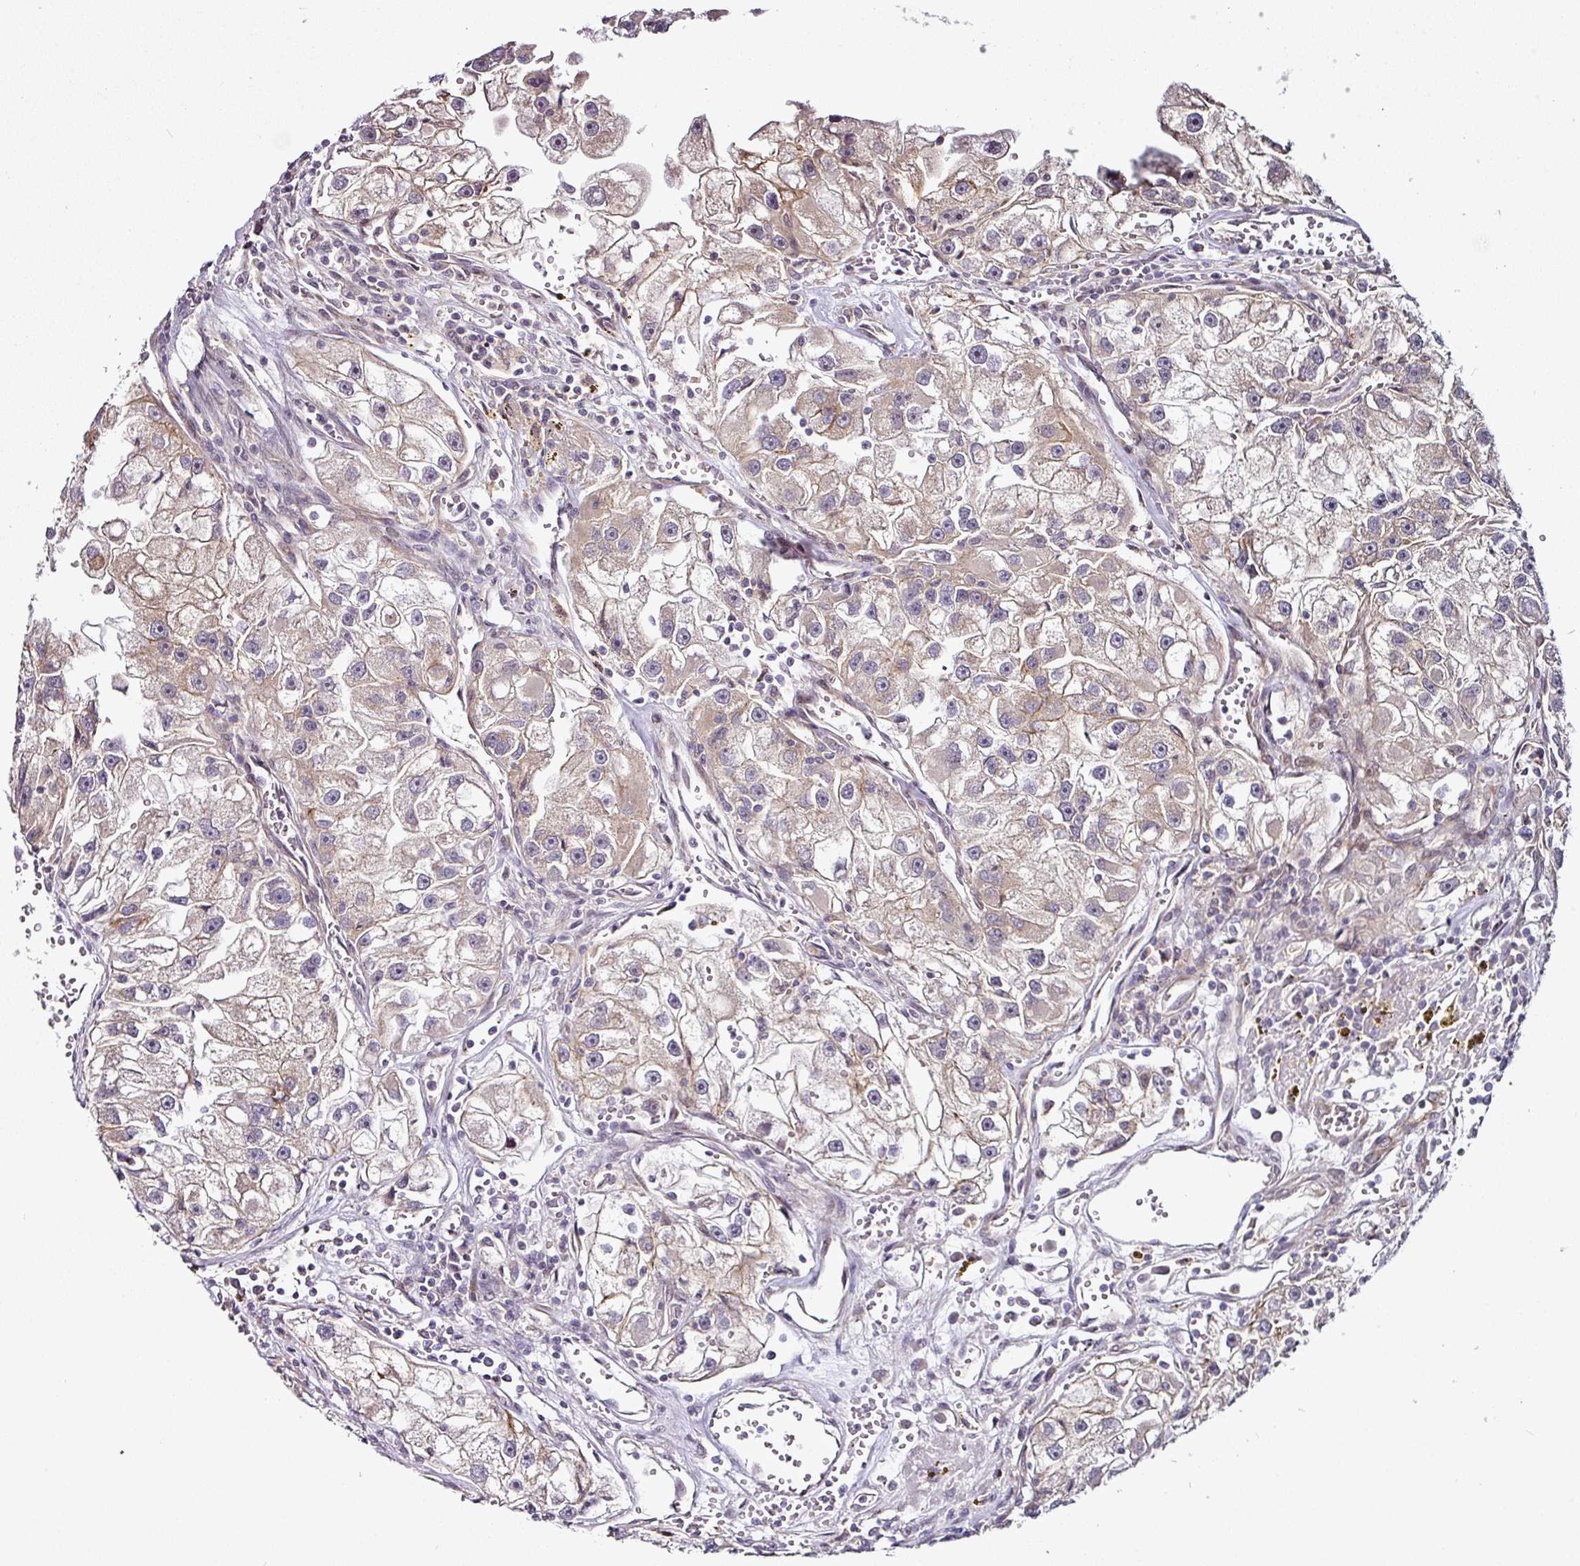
{"staining": {"intensity": "weak", "quantity": "25%-75%", "location": "cytoplasmic/membranous"}, "tissue": "renal cancer", "cell_type": "Tumor cells", "image_type": "cancer", "snomed": [{"axis": "morphology", "description": "Adenocarcinoma, NOS"}, {"axis": "topography", "description": "Kidney"}], "caption": "Weak cytoplasmic/membranous protein staining is appreciated in approximately 25%-75% of tumor cells in adenocarcinoma (renal). Nuclei are stained in blue.", "gene": "DCAF13", "patient": {"sex": "male", "age": 63}}